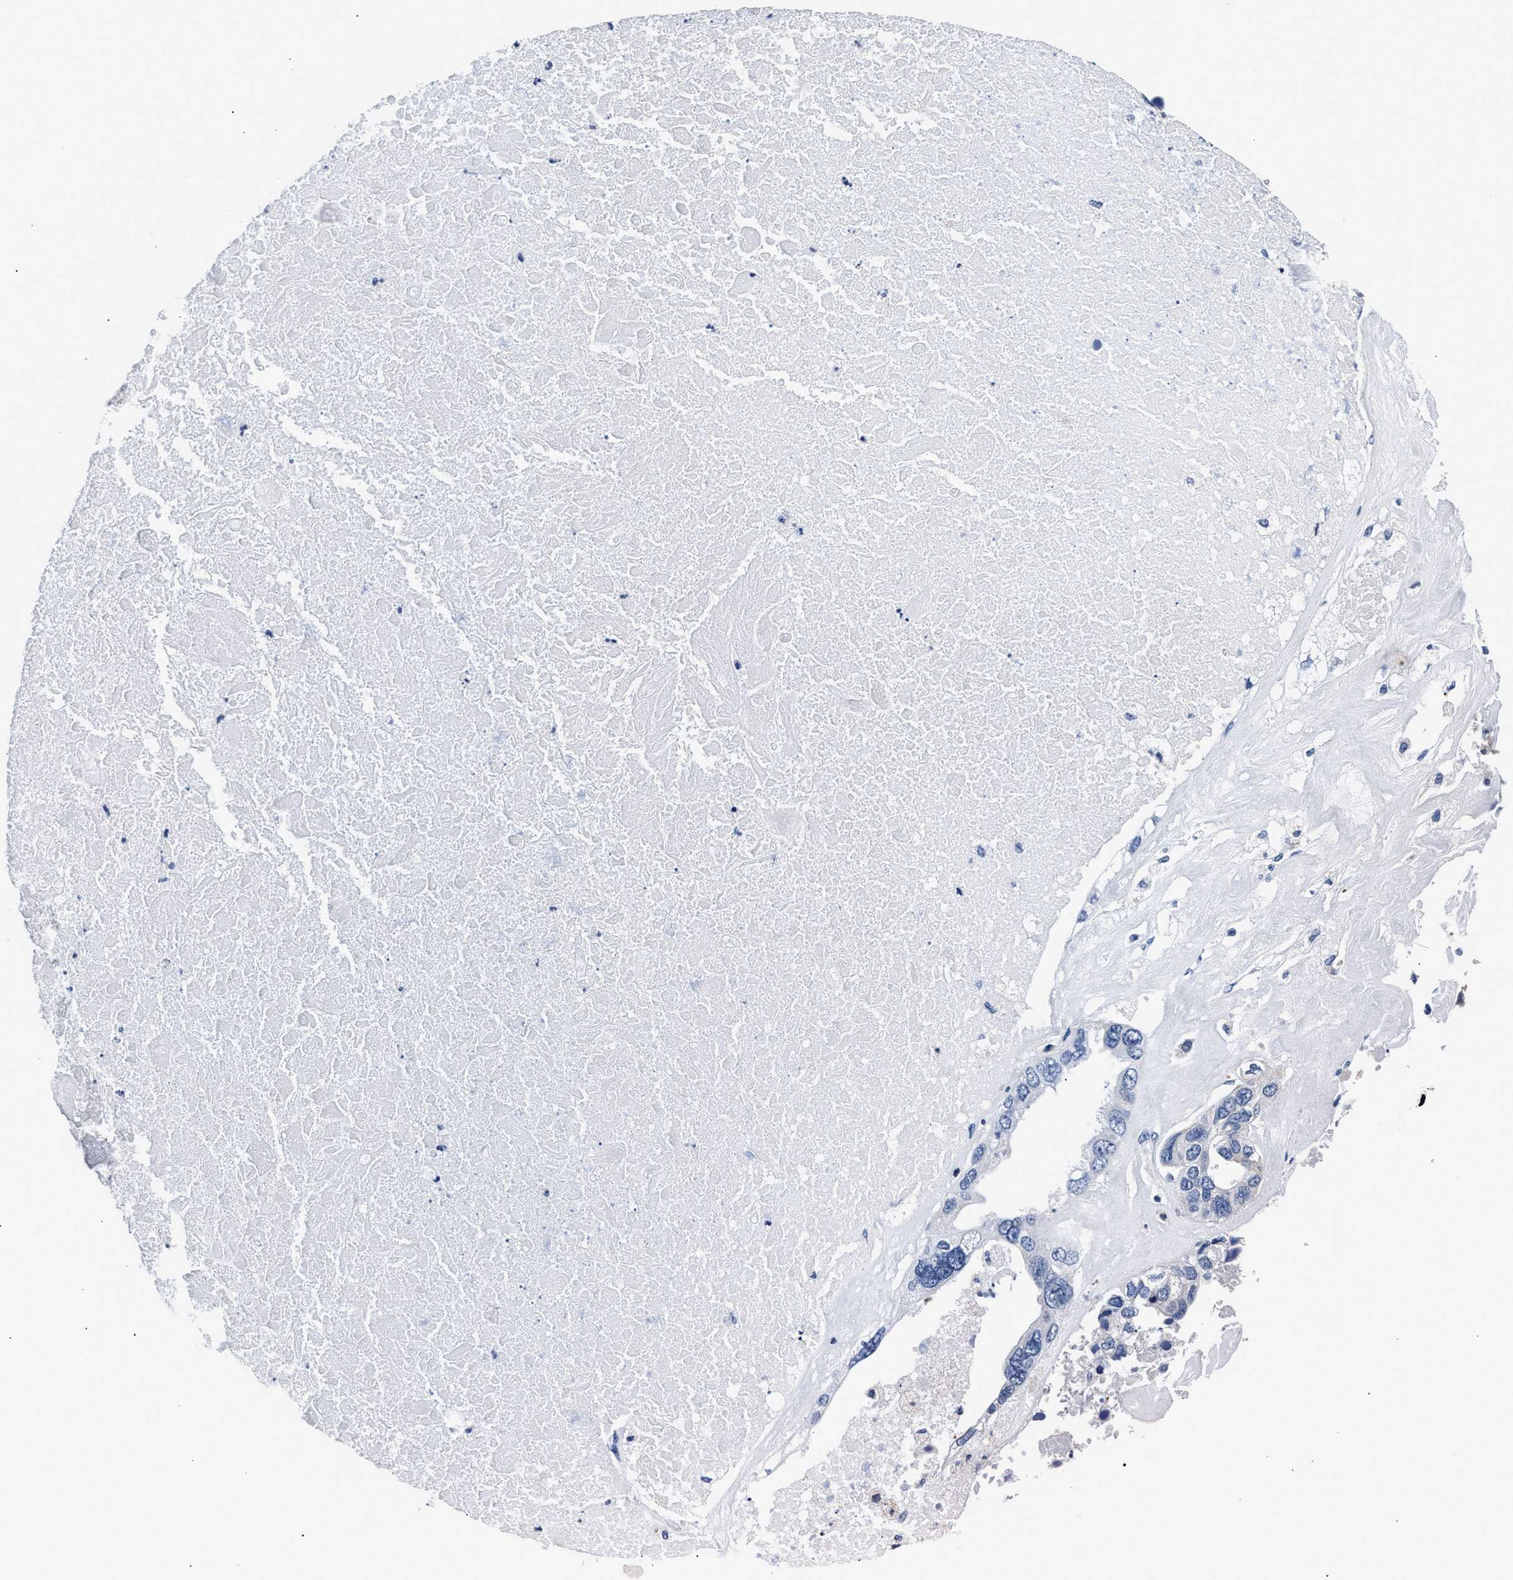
{"staining": {"intensity": "negative", "quantity": "none", "location": "none"}, "tissue": "ovarian cancer", "cell_type": "Tumor cells", "image_type": "cancer", "snomed": [{"axis": "morphology", "description": "Cystadenocarcinoma, serous, NOS"}, {"axis": "topography", "description": "Ovary"}], "caption": "Protein analysis of ovarian cancer (serous cystadenocarcinoma) shows no significant staining in tumor cells. (DAB (3,3'-diaminobenzidine) immunohistochemistry (IHC) visualized using brightfield microscopy, high magnification).", "gene": "PHF24", "patient": {"sex": "female", "age": 79}}